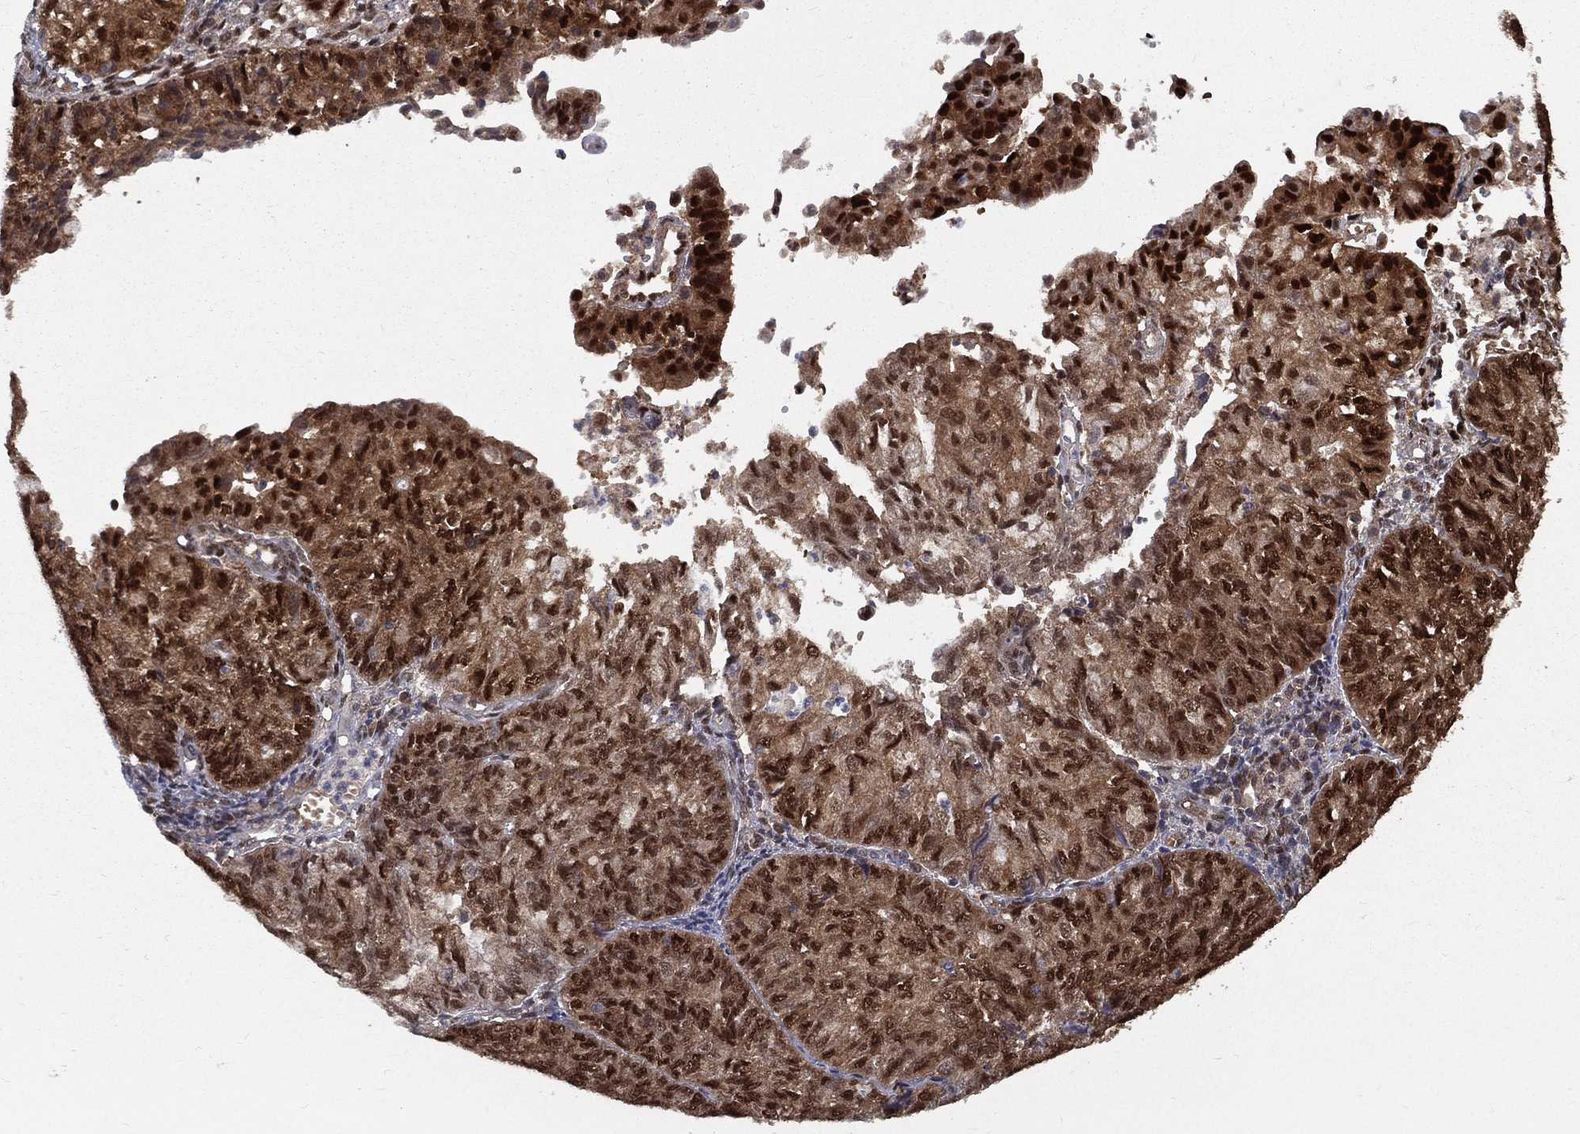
{"staining": {"intensity": "strong", "quantity": "25%-75%", "location": "cytoplasmic/membranous,nuclear"}, "tissue": "endometrial cancer", "cell_type": "Tumor cells", "image_type": "cancer", "snomed": [{"axis": "morphology", "description": "Adenocarcinoma, NOS"}, {"axis": "topography", "description": "Endometrium"}], "caption": "IHC of adenocarcinoma (endometrial) reveals high levels of strong cytoplasmic/membranous and nuclear expression in about 25%-75% of tumor cells. The staining is performed using DAB brown chromogen to label protein expression. The nuclei are counter-stained blue using hematoxylin.", "gene": "CARM1", "patient": {"sex": "female", "age": 82}}